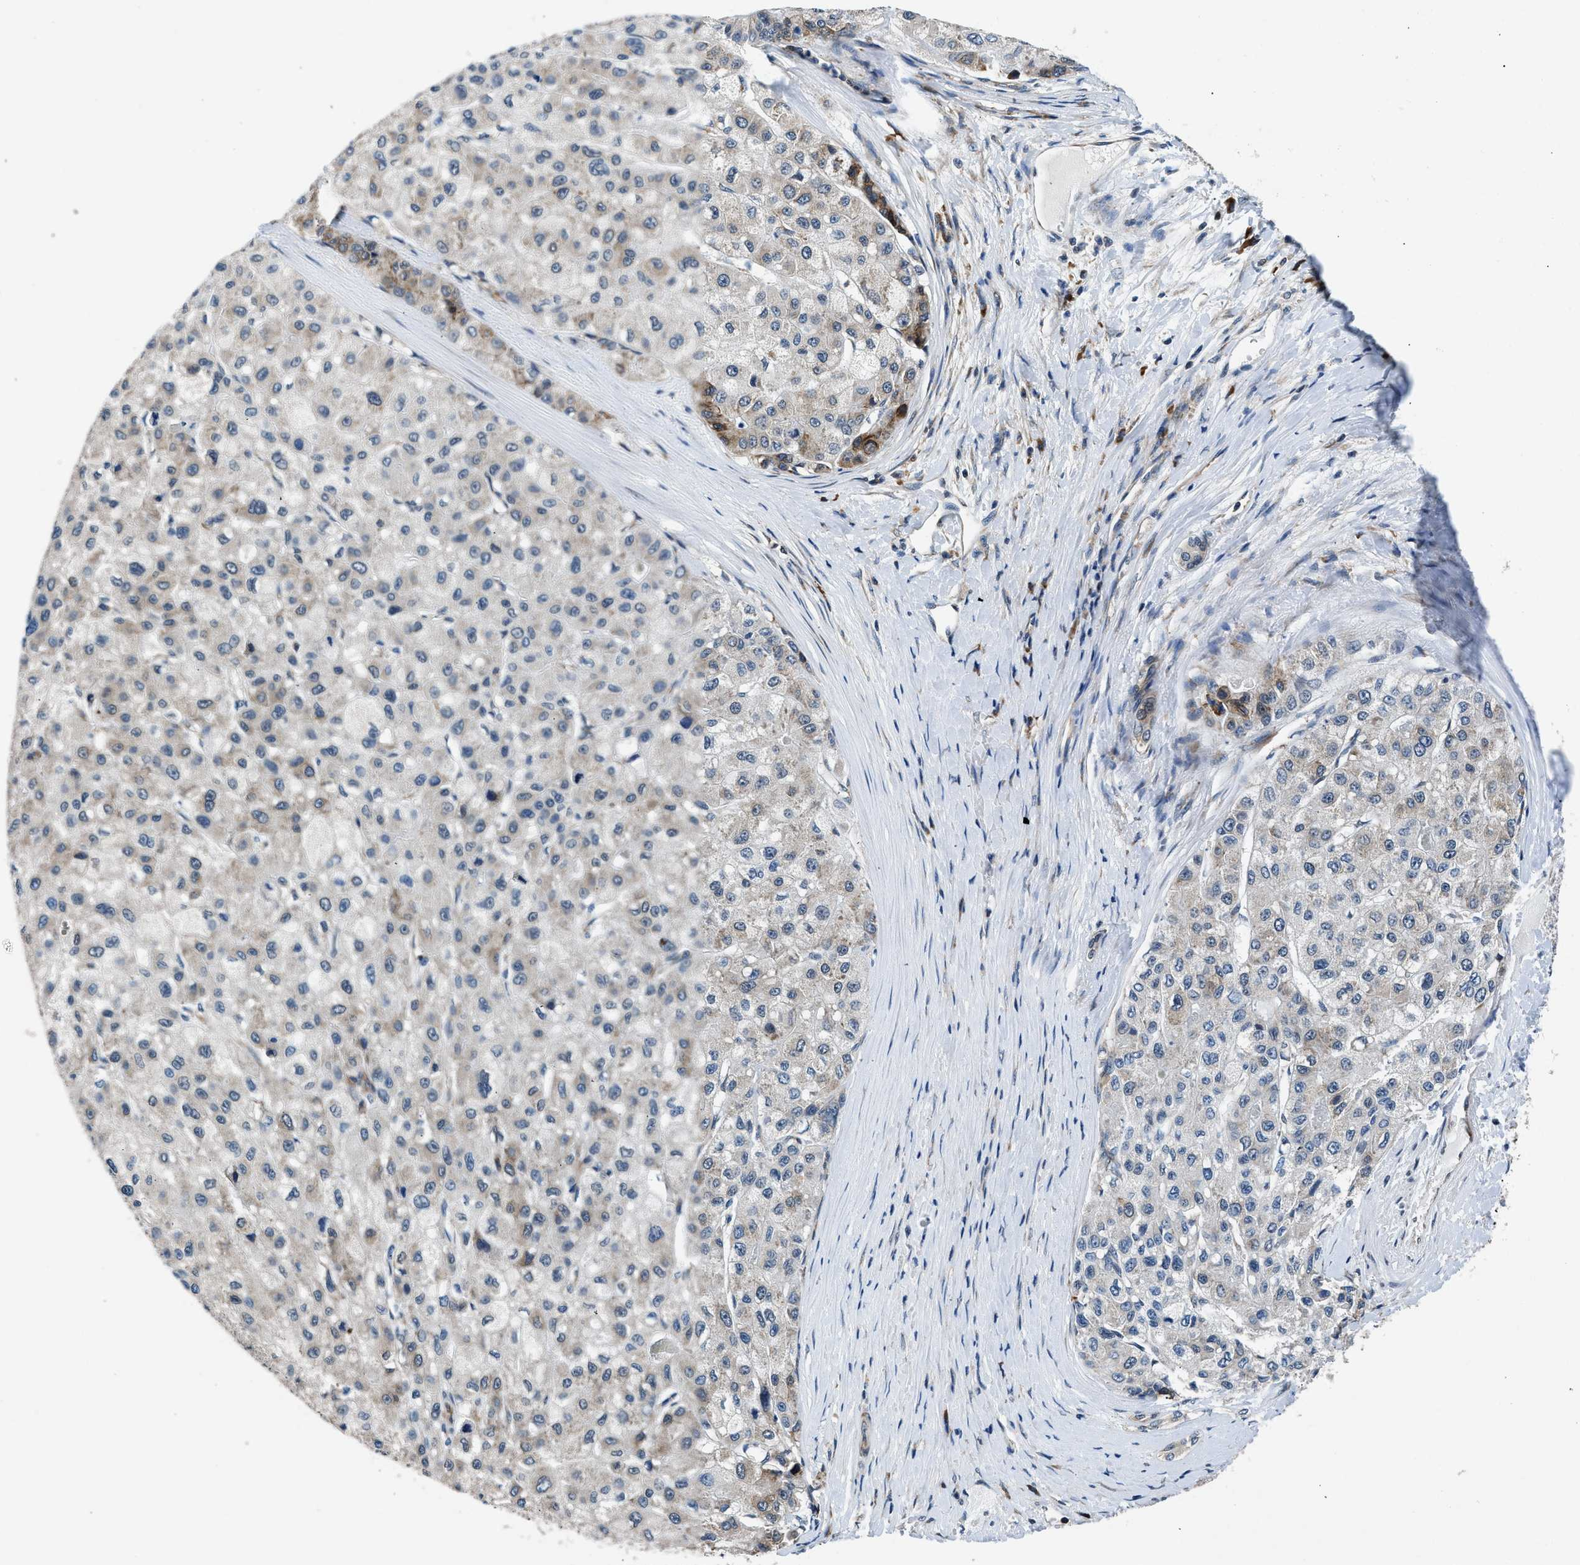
{"staining": {"intensity": "negative", "quantity": "none", "location": "none"}, "tissue": "liver cancer", "cell_type": "Tumor cells", "image_type": "cancer", "snomed": [{"axis": "morphology", "description": "Carcinoma, Hepatocellular, NOS"}, {"axis": "topography", "description": "Liver"}], "caption": "High power microscopy image of an immunohistochemistry (IHC) histopathology image of liver hepatocellular carcinoma, revealing no significant positivity in tumor cells.", "gene": "PA2G4", "patient": {"sex": "male", "age": 80}}